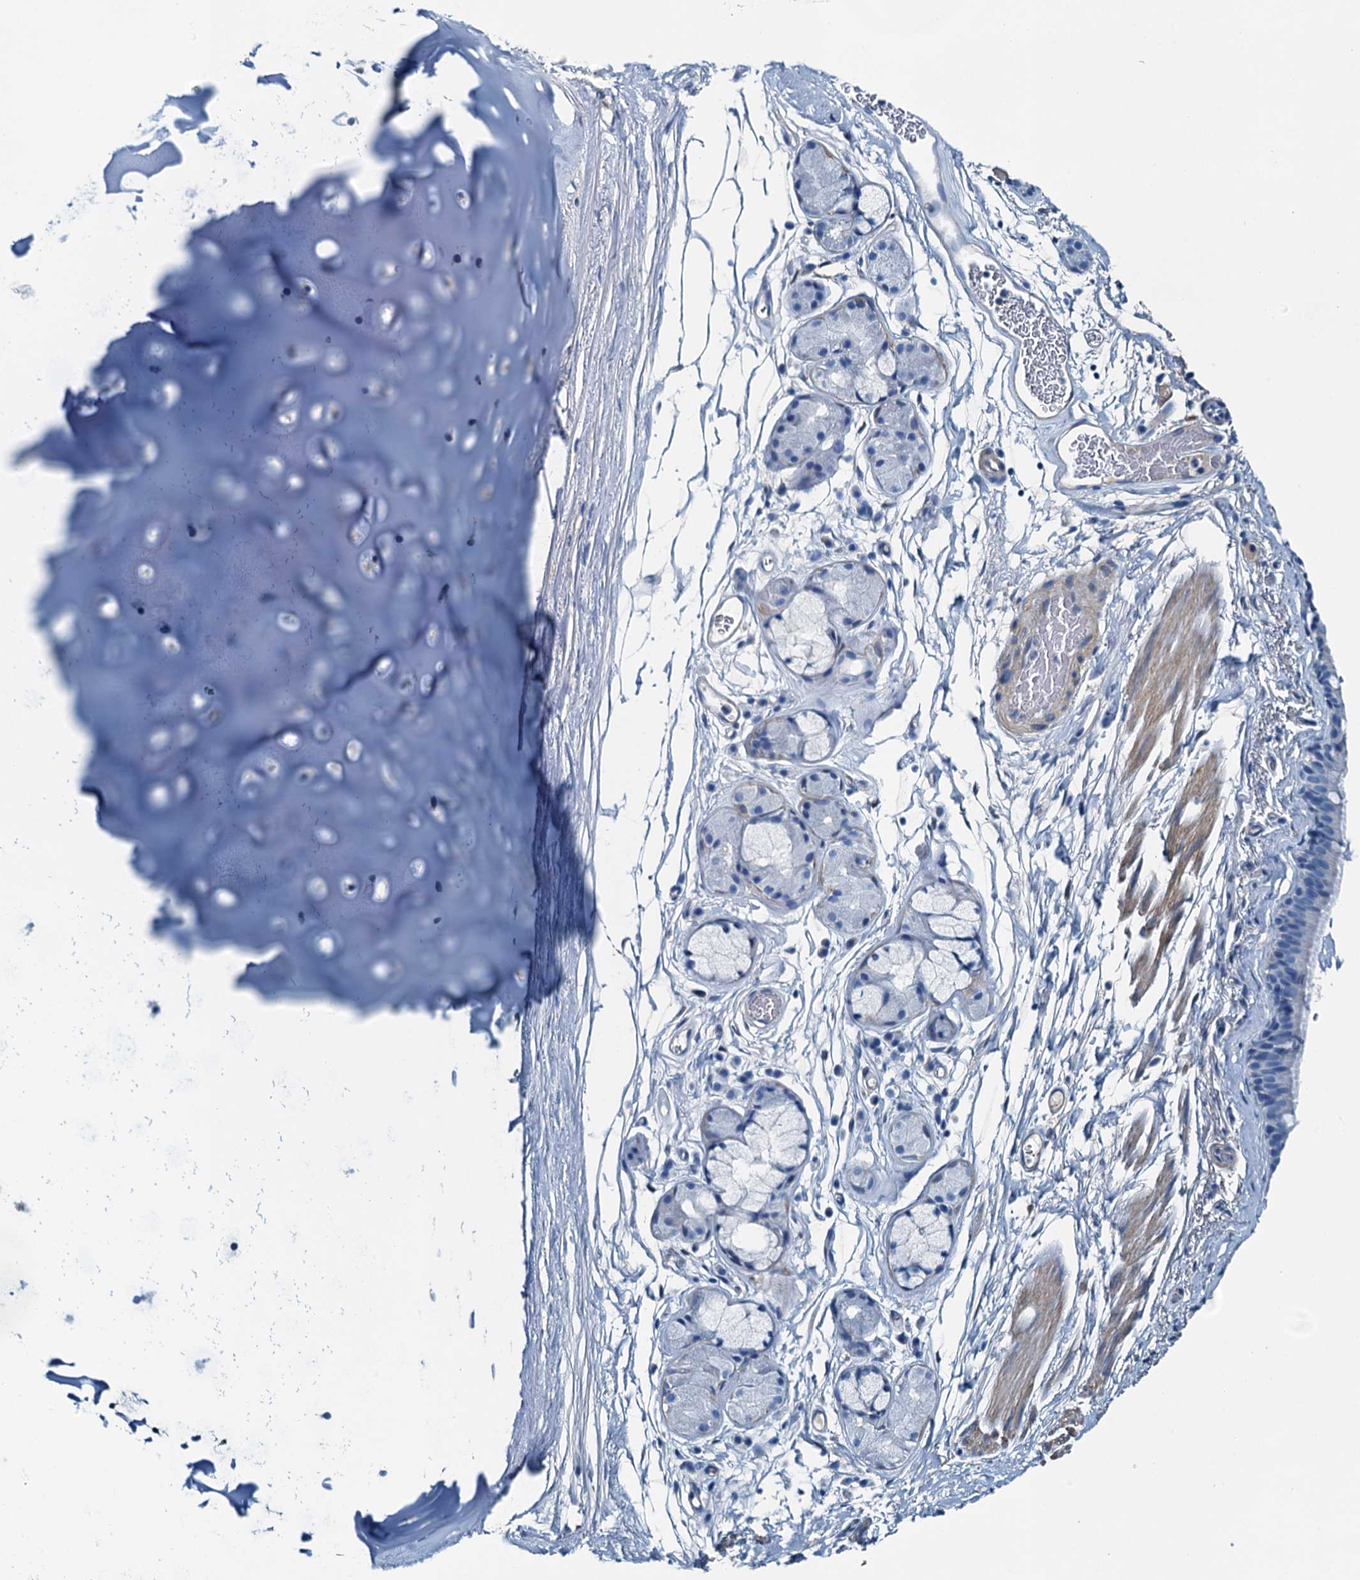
{"staining": {"intensity": "negative", "quantity": "none", "location": "none"}, "tissue": "bronchus", "cell_type": "Respiratory epithelial cells", "image_type": "normal", "snomed": [{"axis": "morphology", "description": "Normal tissue, NOS"}, {"axis": "topography", "description": "Cartilage tissue"}], "caption": "High magnification brightfield microscopy of benign bronchus stained with DAB (brown) and counterstained with hematoxylin (blue): respiratory epithelial cells show no significant staining.", "gene": "RAB3IL1", "patient": {"sex": "male", "age": 63}}